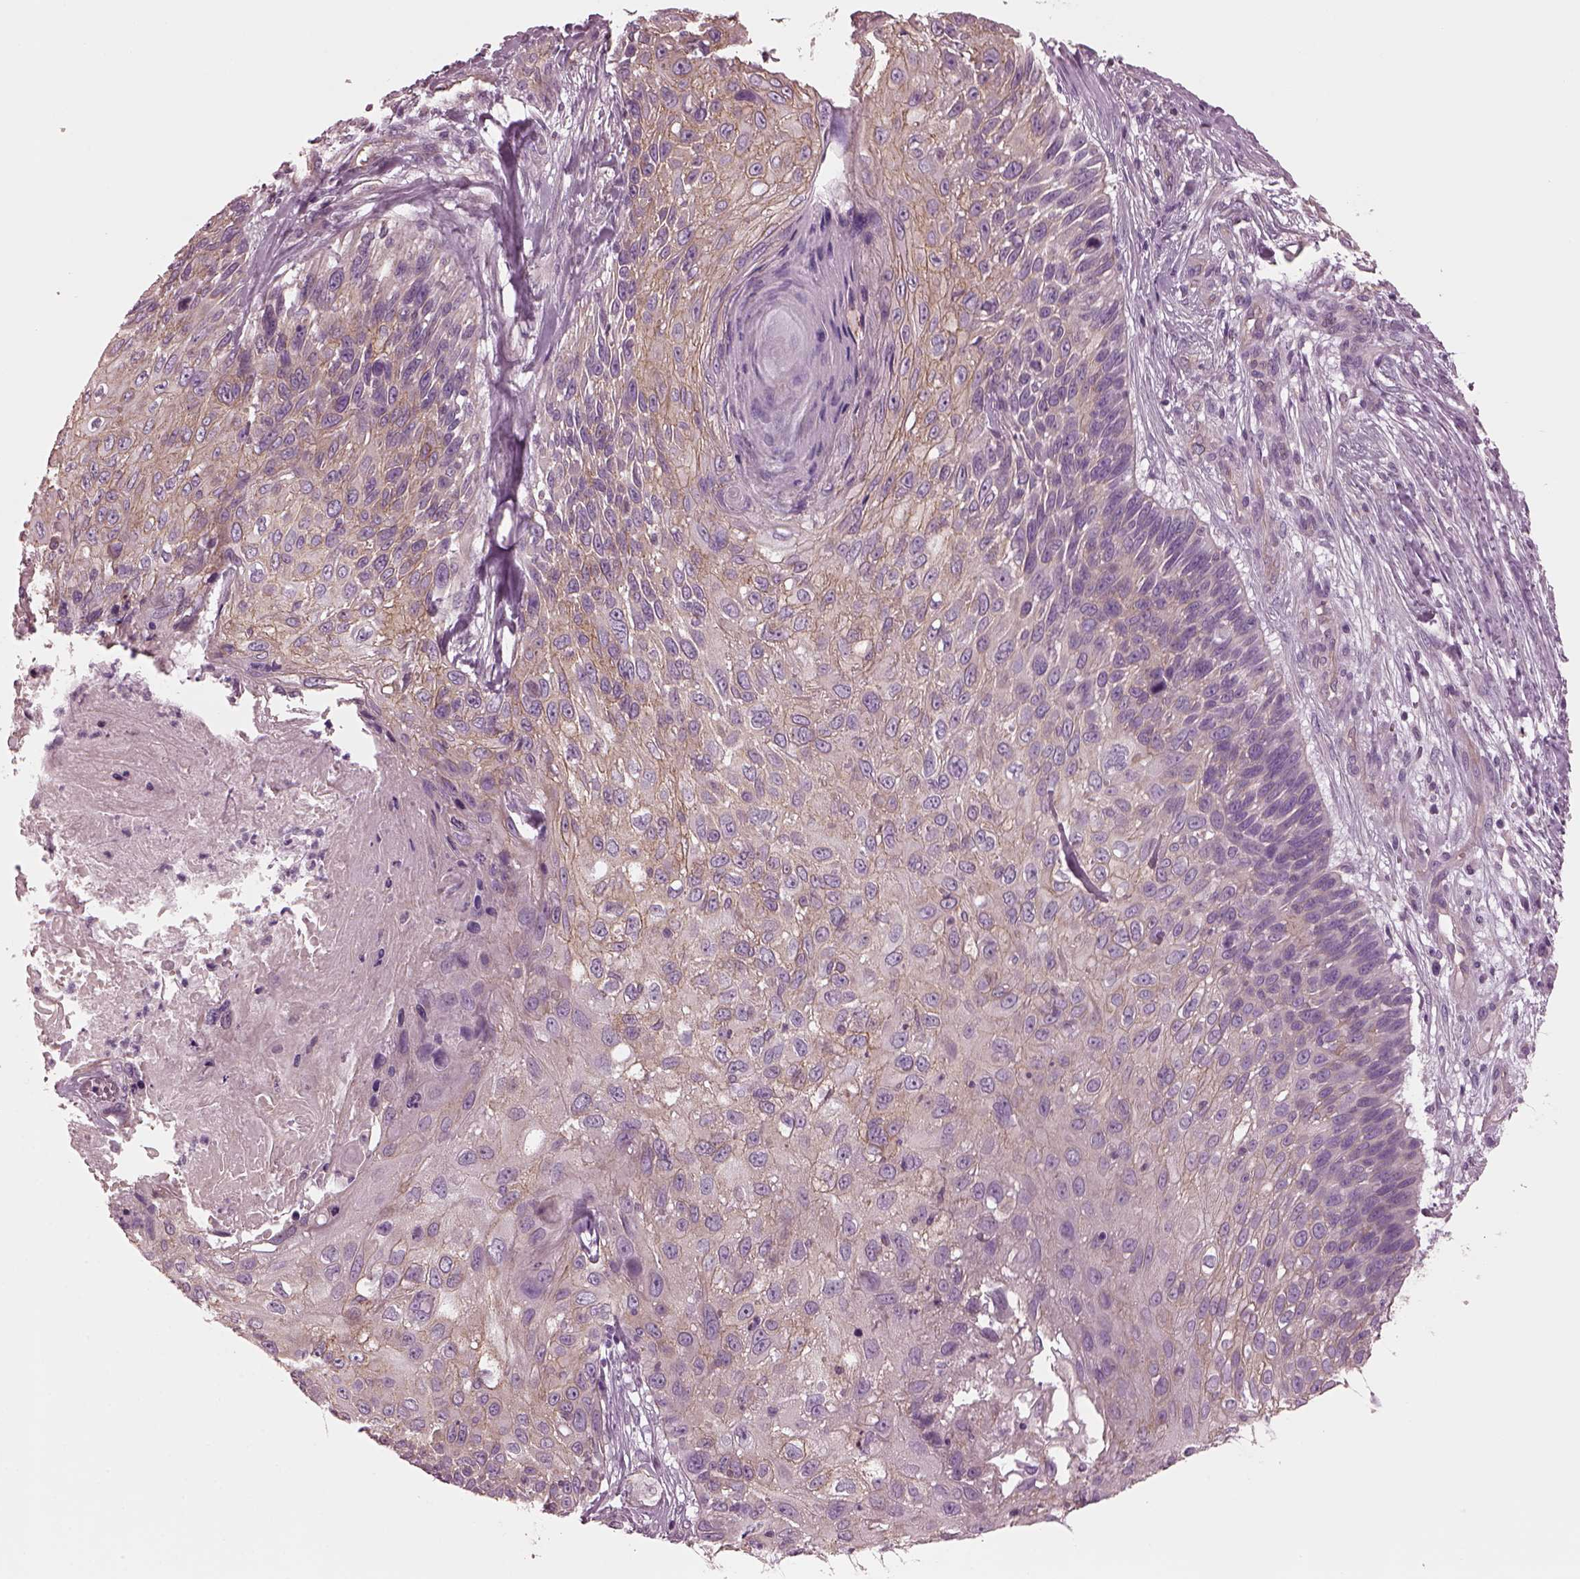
{"staining": {"intensity": "moderate", "quantity": "25%-75%", "location": "cytoplasmic/membranous"}, "tissue": "skin cancer", "cell_type": "Tumor cells", "image_type": "cancer", "snomed": [{"axis": "morphology", "description": "Squamous cell carcinoma, NOS"}, {"axis": "topography", "description": "Skin"}], "caption": "Skin cancer tissue exhibits moderate cytoplasmic/membranous staining in about 25%-75% of tumor cells, visualized by immunohistochemistry.", "gene": "ODAD1", "patient": {"sex": "male", "age": 92}}